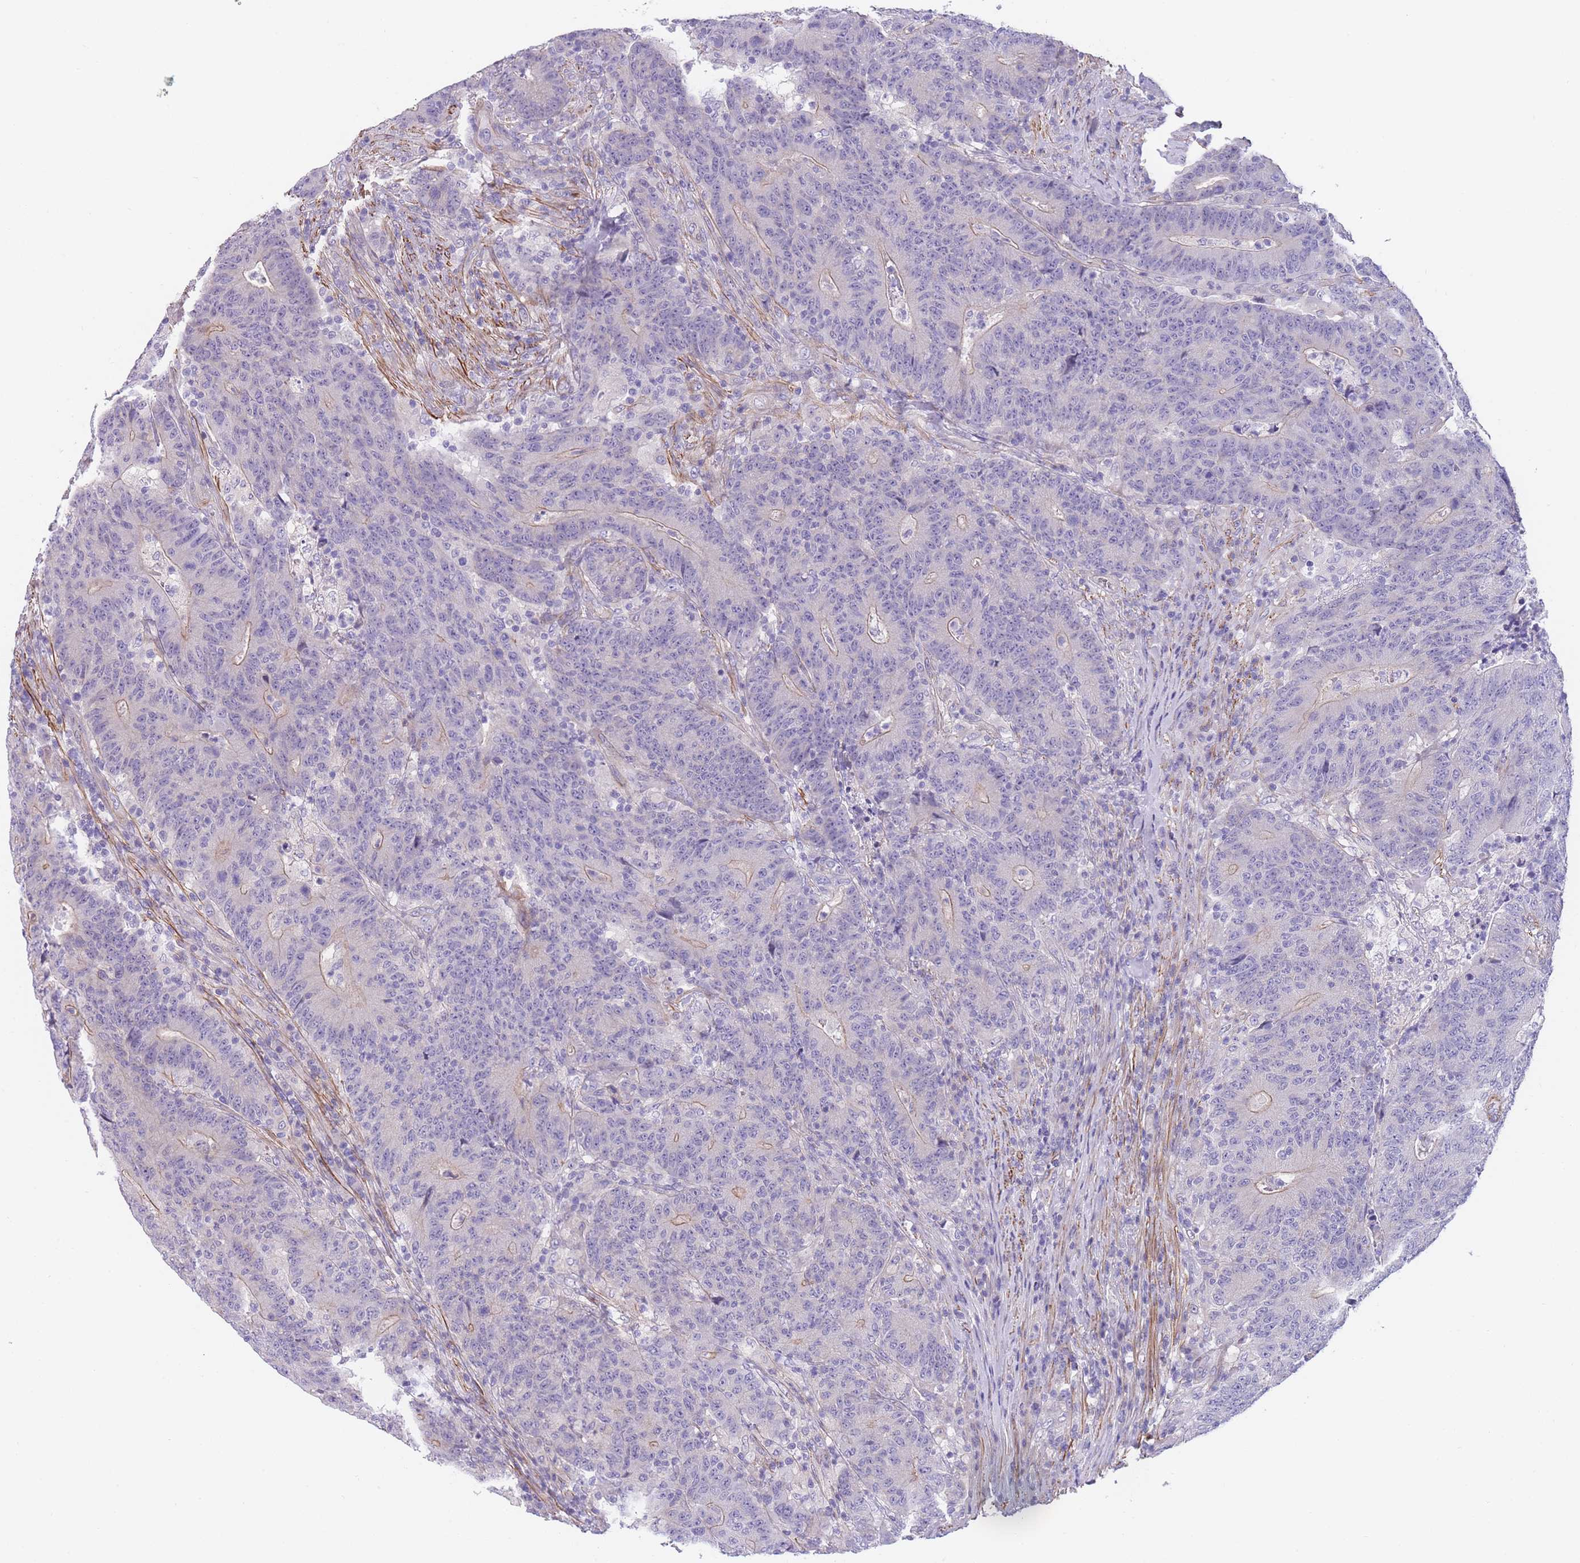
{"staining": {"intensity": "negative", "quantity": "none", "location": "none"}, "tissue": "colorectal cancer", "cell_type": "Tumor cells", "image_type": "cancer", "snomed": [{"axis": "morphology", "description": "Adenocarcinoma, NOS"}, {"axis": "topography", "description": "Colon"}], "caption": "Adenocarcinoma (colorectal) was stained to show a protein in brown. There is no significant positivity in tumor cells. (IHC, brightfield microscopy, high magnification).", "gene": "FAM124A", "patient": {"sex": "female", "age": 75}}